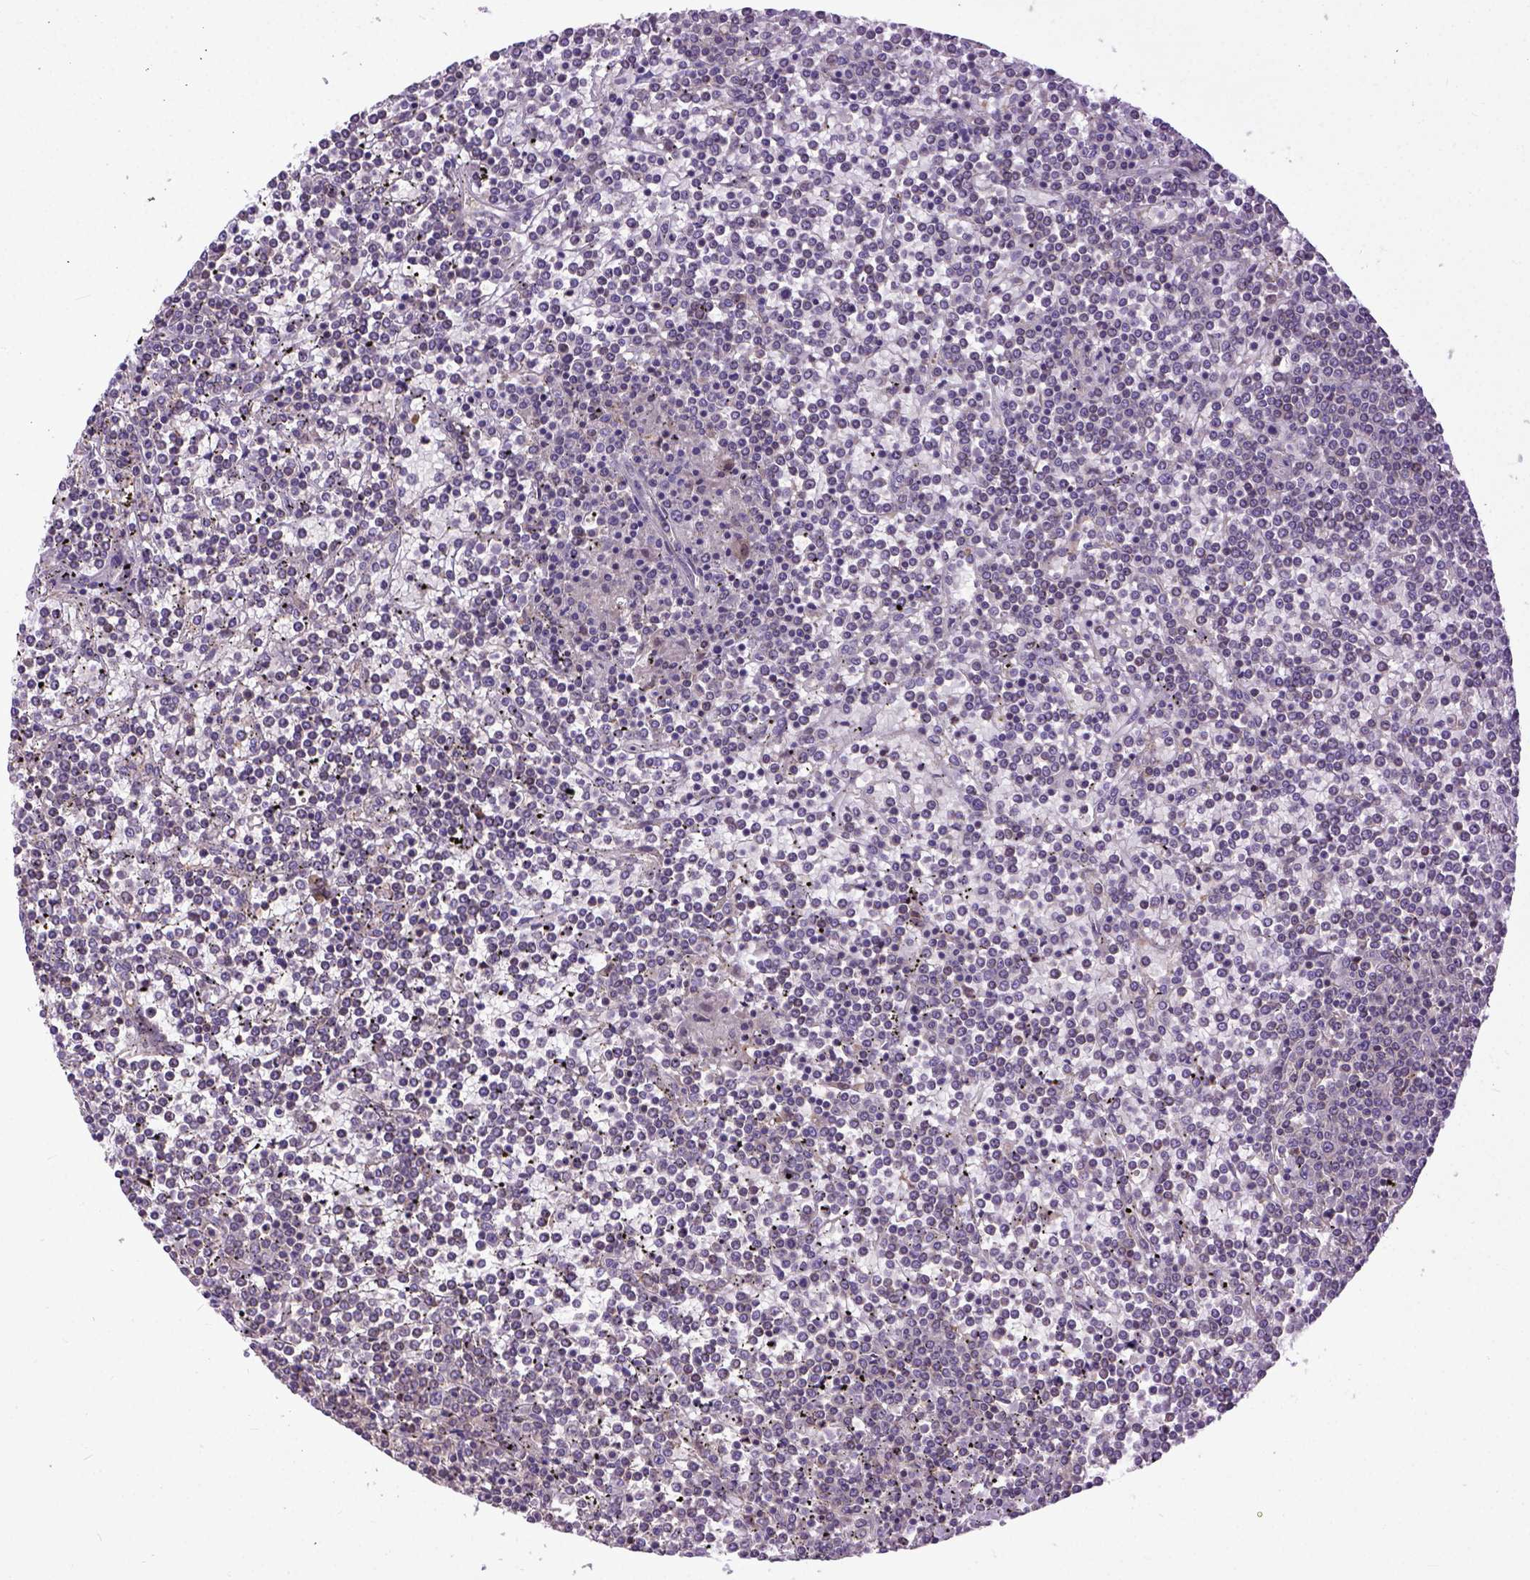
{"staining": {"intensity": "negative", "quantity": "none", "location": "none"}, "tissue": "lymphoma", "cell_type": "Tumor cells", "image_type": "cancer", "snomed": [{"axis": "morphology", "description": "Malignant lymphoma, non-Hodgkin's type, Low grade"}, {"axis": "topography", "description": "Spleen"}], "caption": "A high-resolution histopathology image shows immunohistochemistry (IHC) staining of lymphoma, which shows no significant expression in tumor cells. The staining is performed using DAB (3,3'-diaminobenzidine) brown chromogen with nuclei counter-stained in using hematoxylin.", "gene": "CPNE1", "patient": {"sex": "female", "age": 19}}